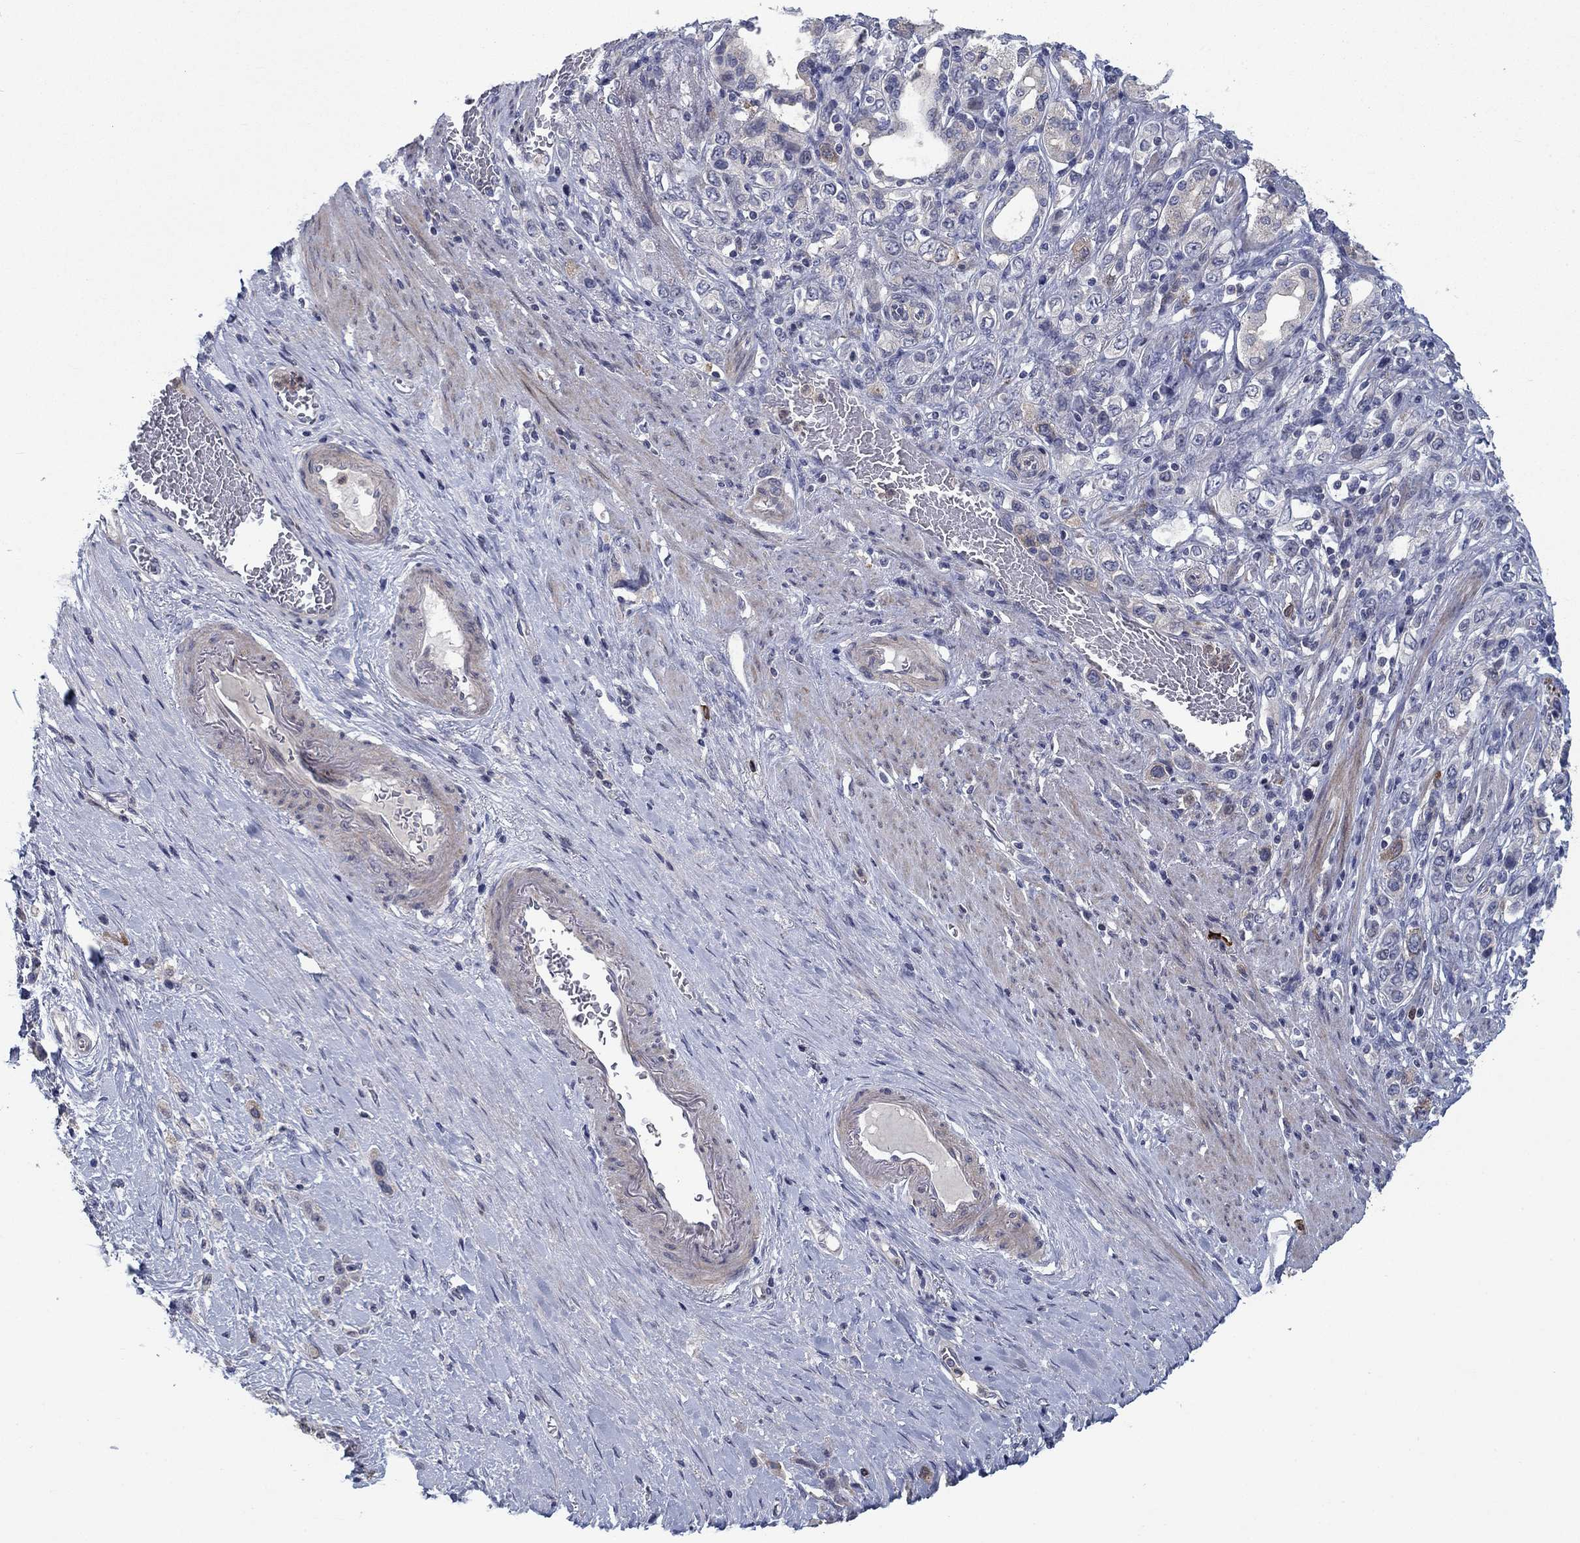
{"staining": {"intensity": "negative", "quantity": "none", "location": "none"}, "tissue": "stomach cancer", "cell_type": "Tumor cells", "image_type": "cancer", "snomed": [{"axis": "morphology", "description": "Normal tissue, NOS"}, {"axis": "morphology", "description": "Adenocarcinoma, NOS"}, {"axis": "morphology", "description": "Adenocarcinoma, High grade"}, {"axis": "topography", "description": "Stomach, upper"}, {"axis": "topography", "description": "Stomach"}], "caption": "High power microscopy histopathology image of an immunohistochemistry photomicrograph of high-grade adenocarcinoma (stomach), revealing no significant positivity in tumor cells. (DAB immunohistochemistry (IHC) with hematoxylin counter stain).", "gene": "KIF15", "patient": {"sex": "female", "age": 65}}